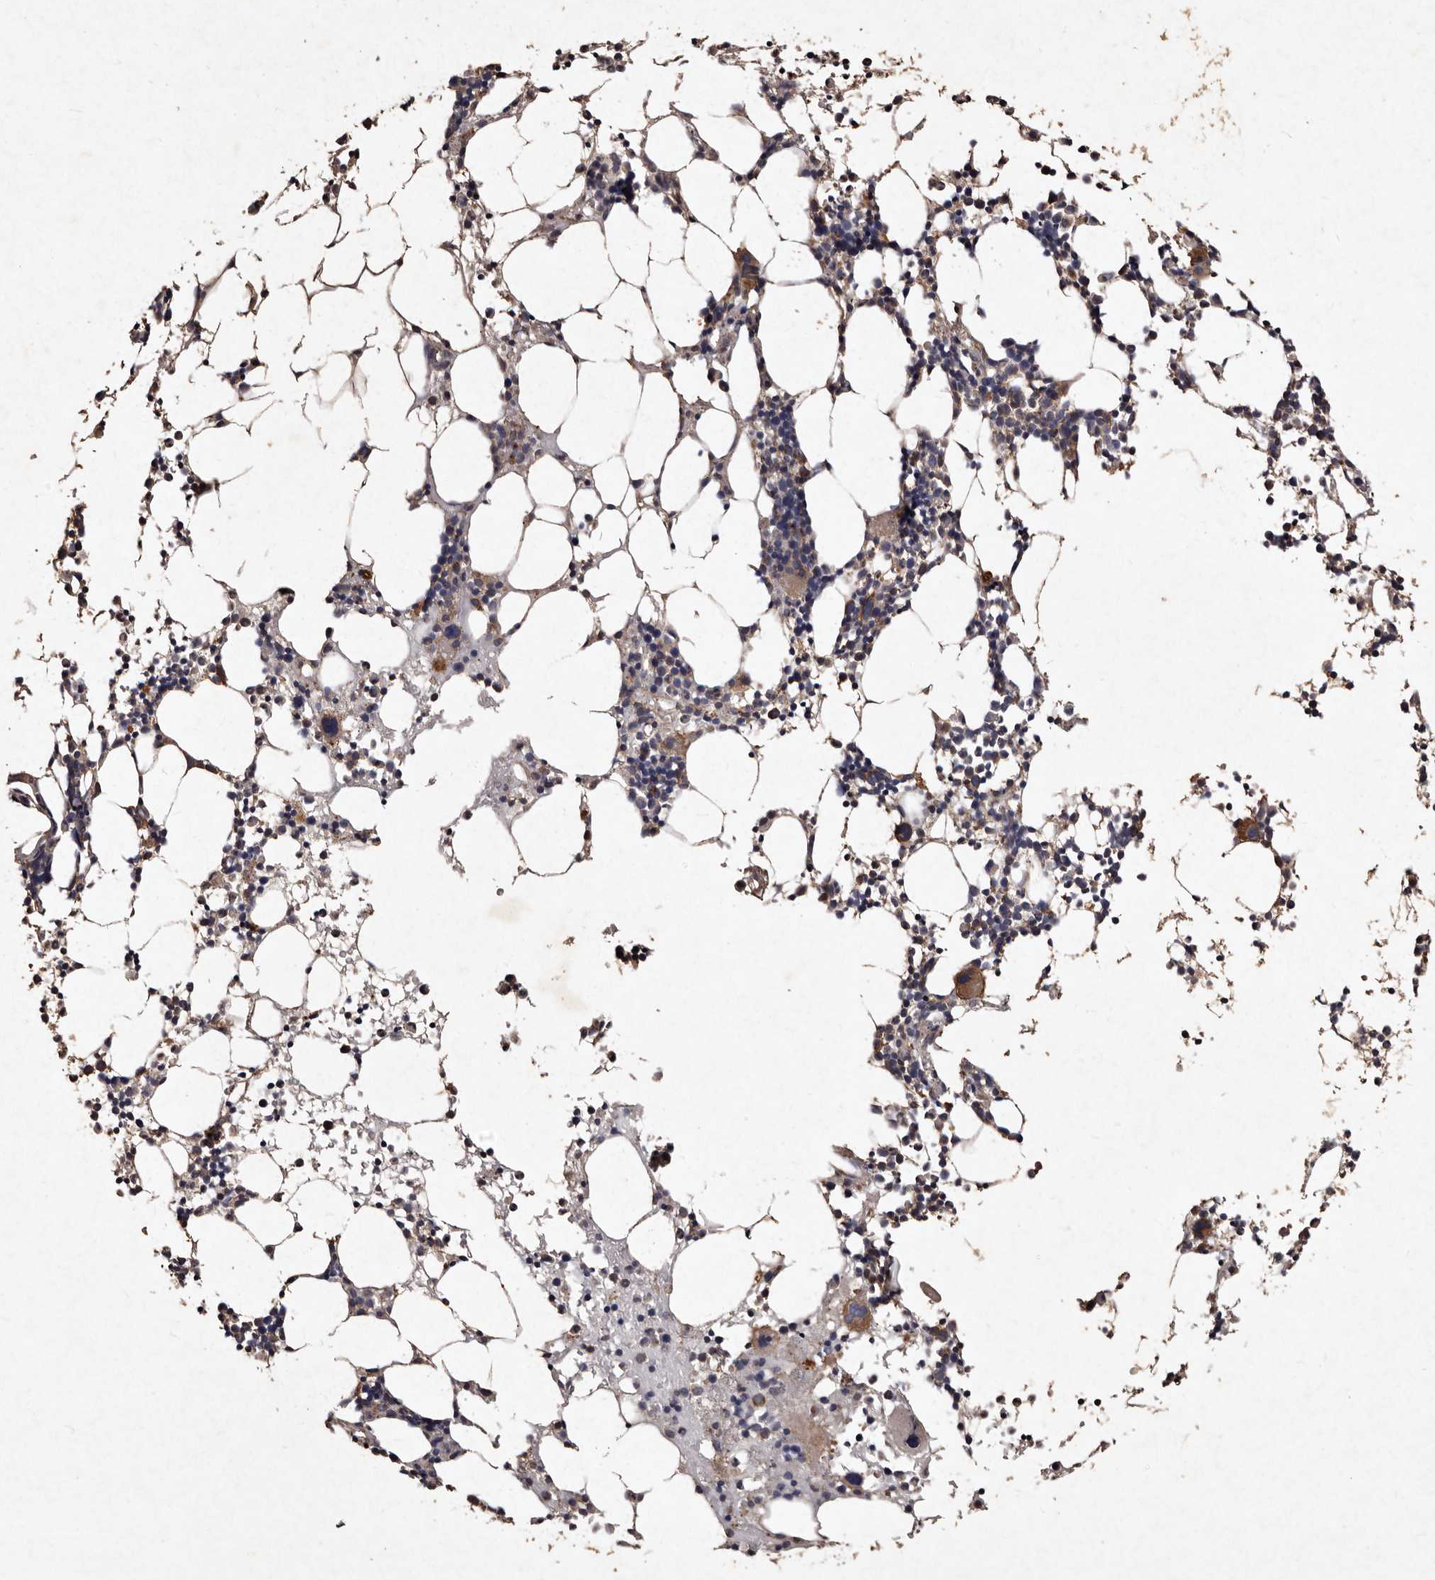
{"staining": {"intensity": "moderate", "quantity": "<25%", "location": "cytoplasmic/membranous"}, "tissue": "bone marrow", "cell_type": "Hematopoietic cells", "image_type": "normal", "snomed": [{"axis": "morphology", "description": "Normal tissue, NOS"}, {"axis": "morphology", "description": "Inflammation, NOS"}, {"axis": "topography", "description": "Bone marrow"}], "caption": "Protein staining of normal bone marrow demonstrates moderate cytoplasmic/membranous staining in about <25% of hematopoietic cells. (DAB = brown stain, brightfield microscopy at high magnification).", "gene": "TFB1M", "patient": {"sex": "male", "age": 31}}